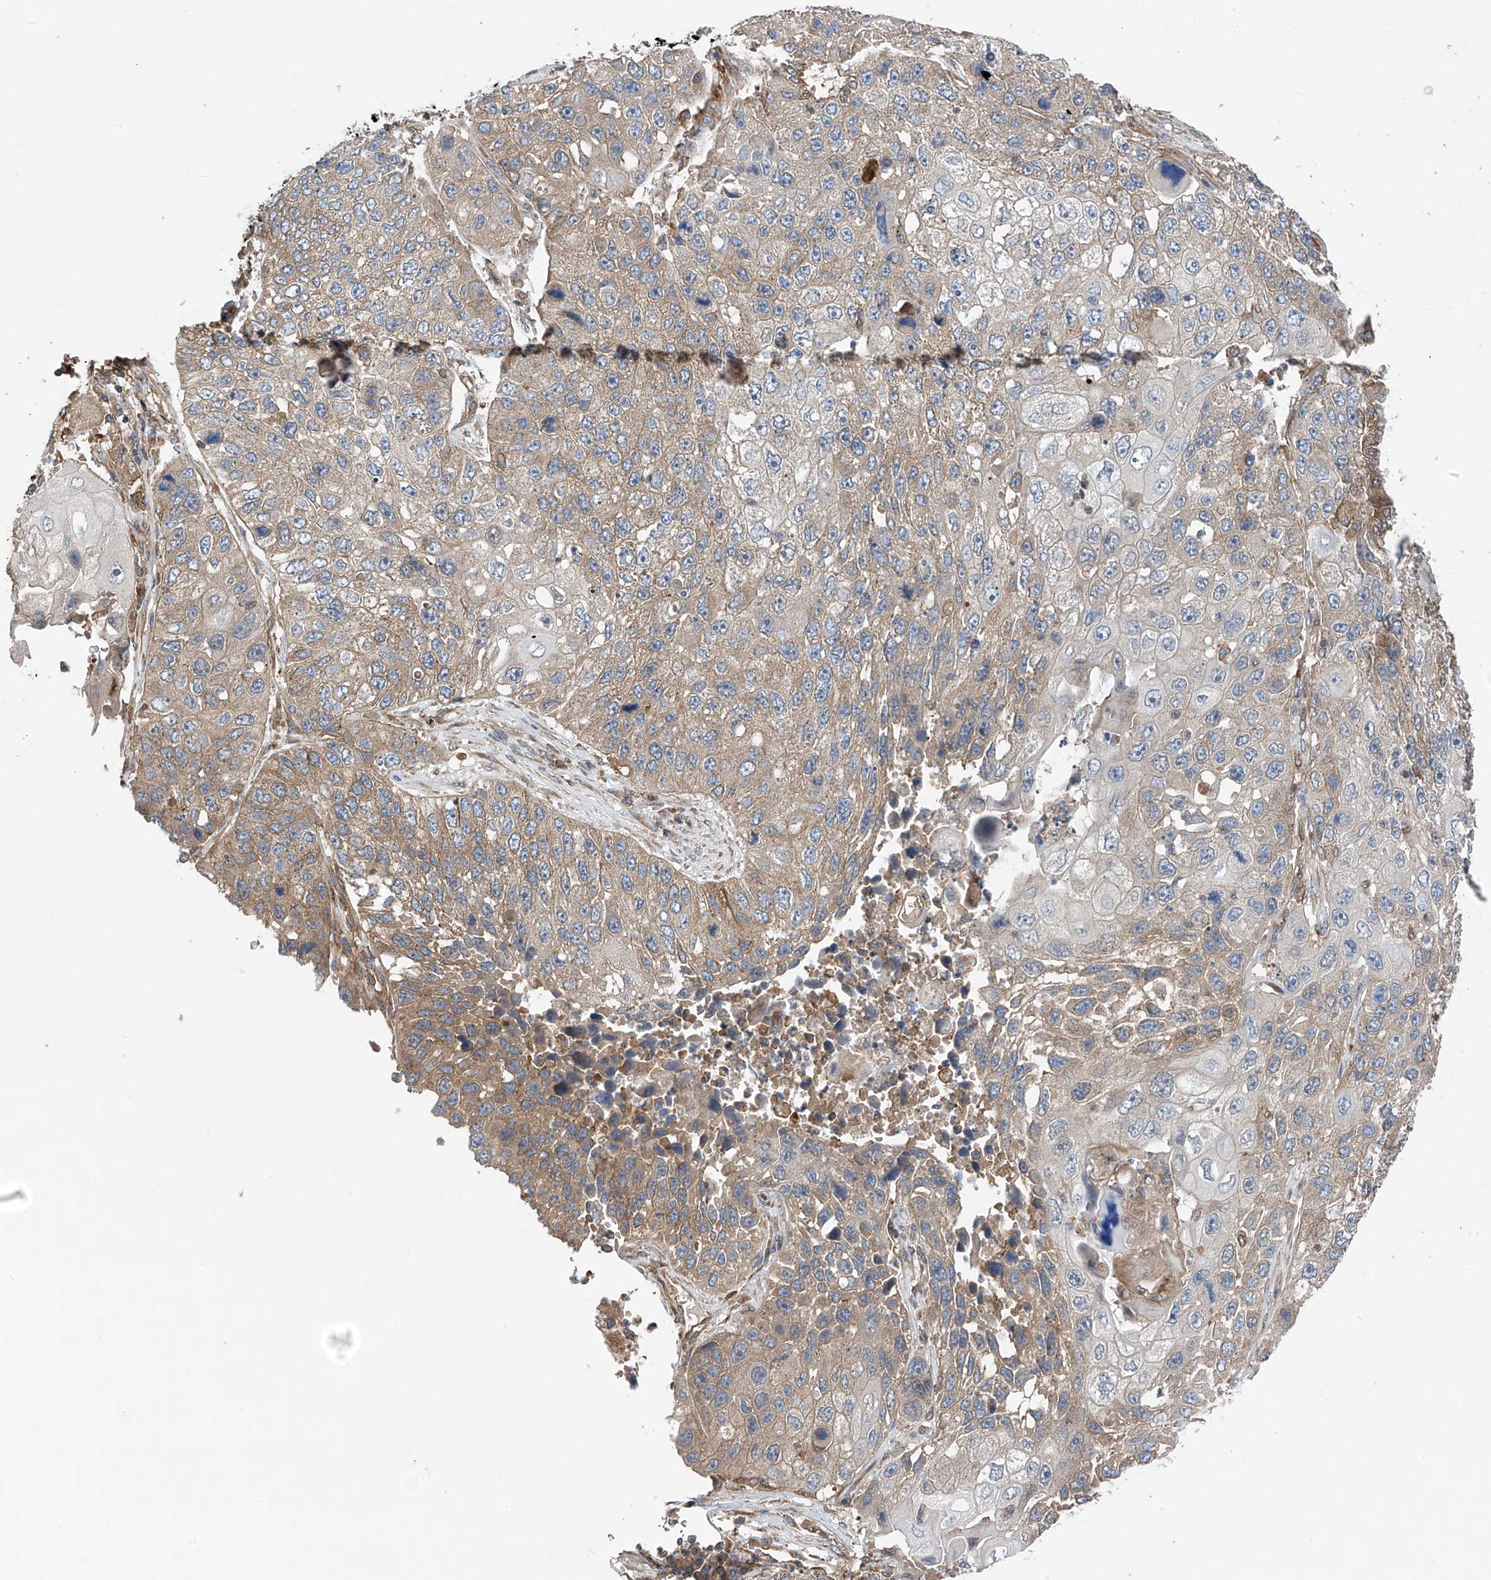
{"staining": {"intensity": "weak", "quantity": "25%-75%", "location": "cytoplasmic/membranous"}, "tissue": "lung cancer", "cell_type": "Tumor cells", "image_type": "cancer", "snomed": [{"axis": "morphology", "description": "Squamous cell carcinoma, NOS"}, {"axis": "topography", "description": "Lung"}], "caption": "Lung cancer (squamous cell carcinoma) was stained to show a protein in brown. There is low levels of weak cytoplasmic/membranous positivity in approximately 25%-75% of tumor cells.", "gene": "CHPF", "patient": {"sex": "male", "age": 61}}